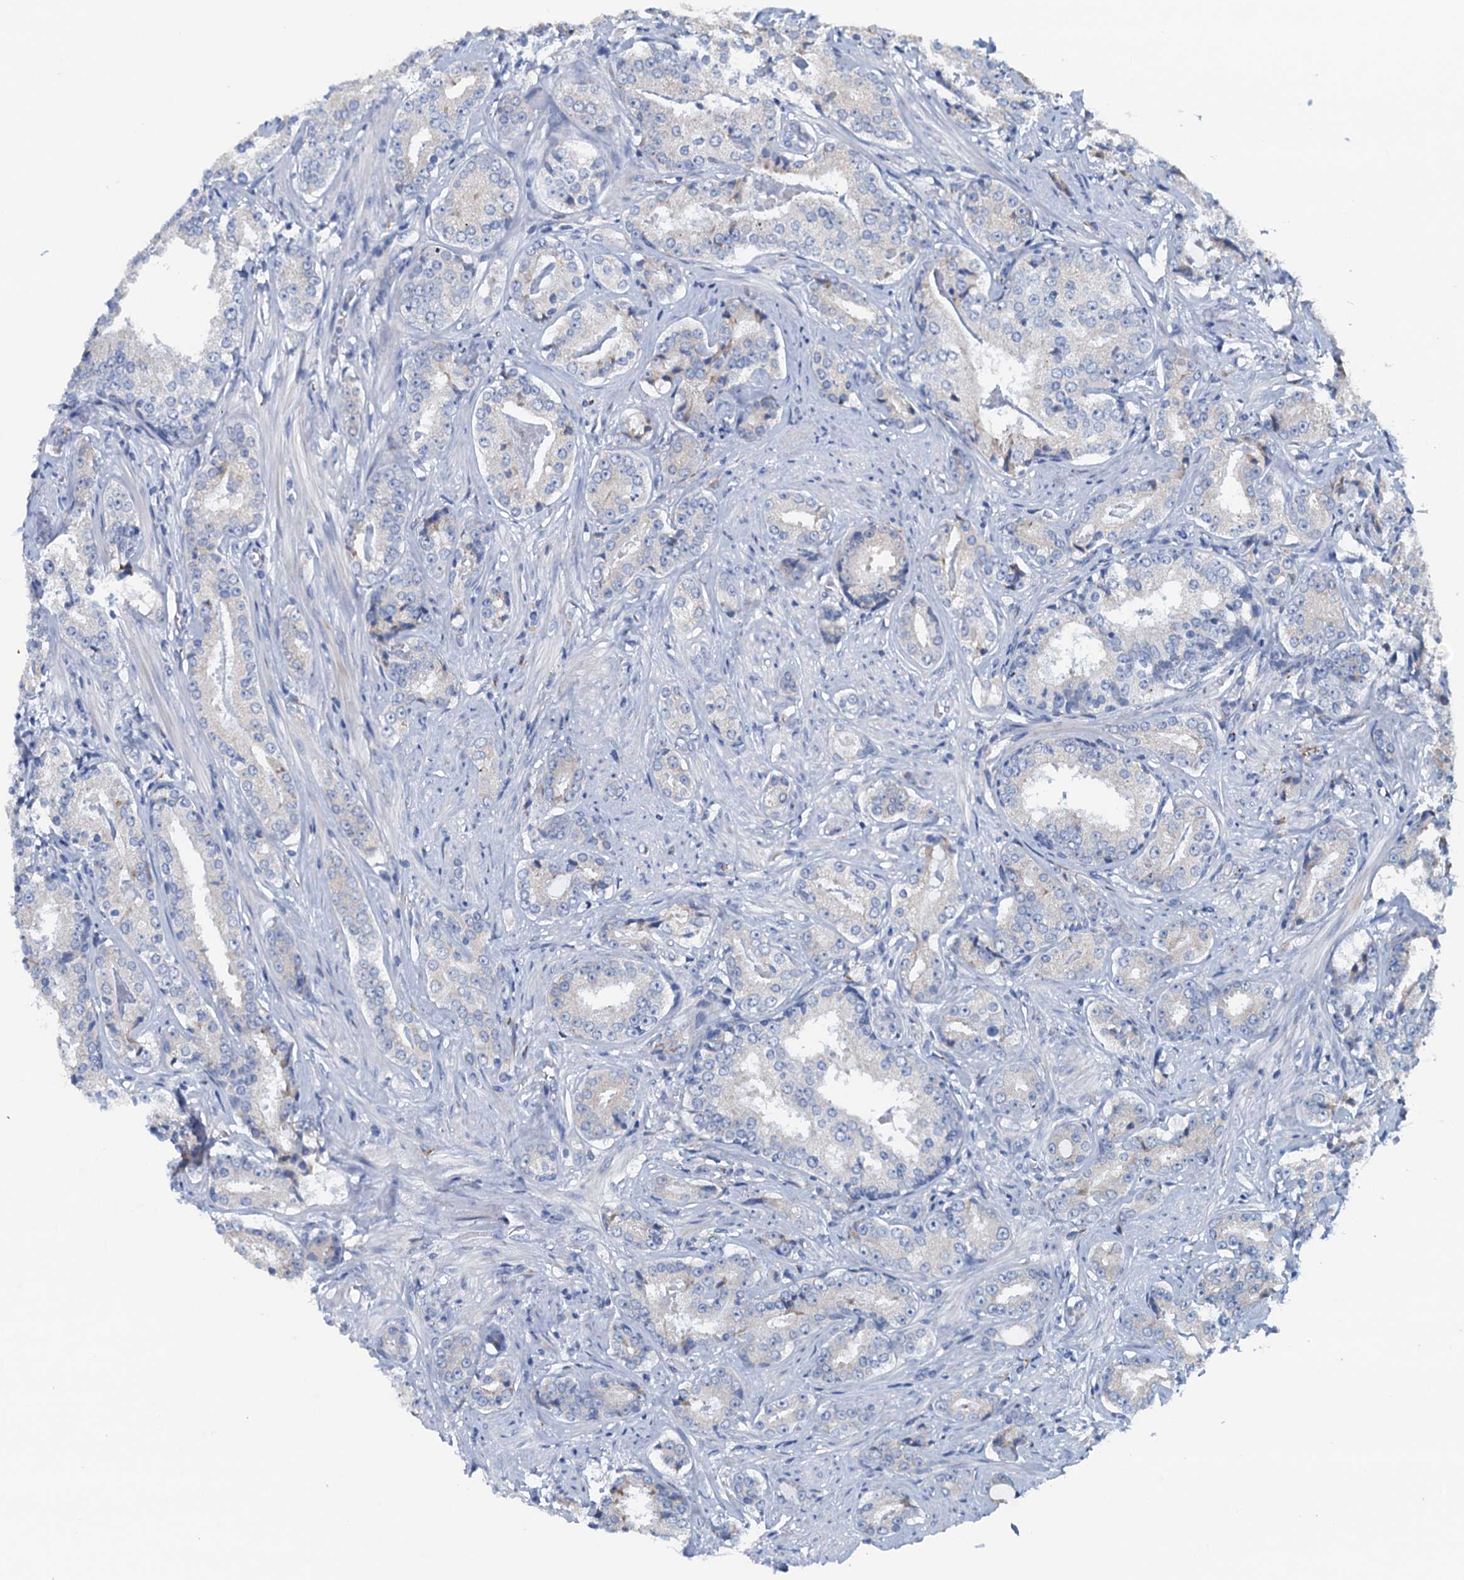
{"staining": {"intensity": "negative", "quantity": "none", "location": "none"}, "tissue": "prostate cancer", "cell_type": "Tumor cells", "image_type": "cancer", "snomed": [{"axis": "morphology", "description": "Adenocarcinoma, High grade"}, {"axis": "topography", "description": "Prostate"}], "caption": "DAB immunohistochemical staining of human high-grade adenocarcinoma (prostate) shows no significant staining in tumor cells.", "gene": "CBLIF", "patient": {"sex": "male", "age": 58}}